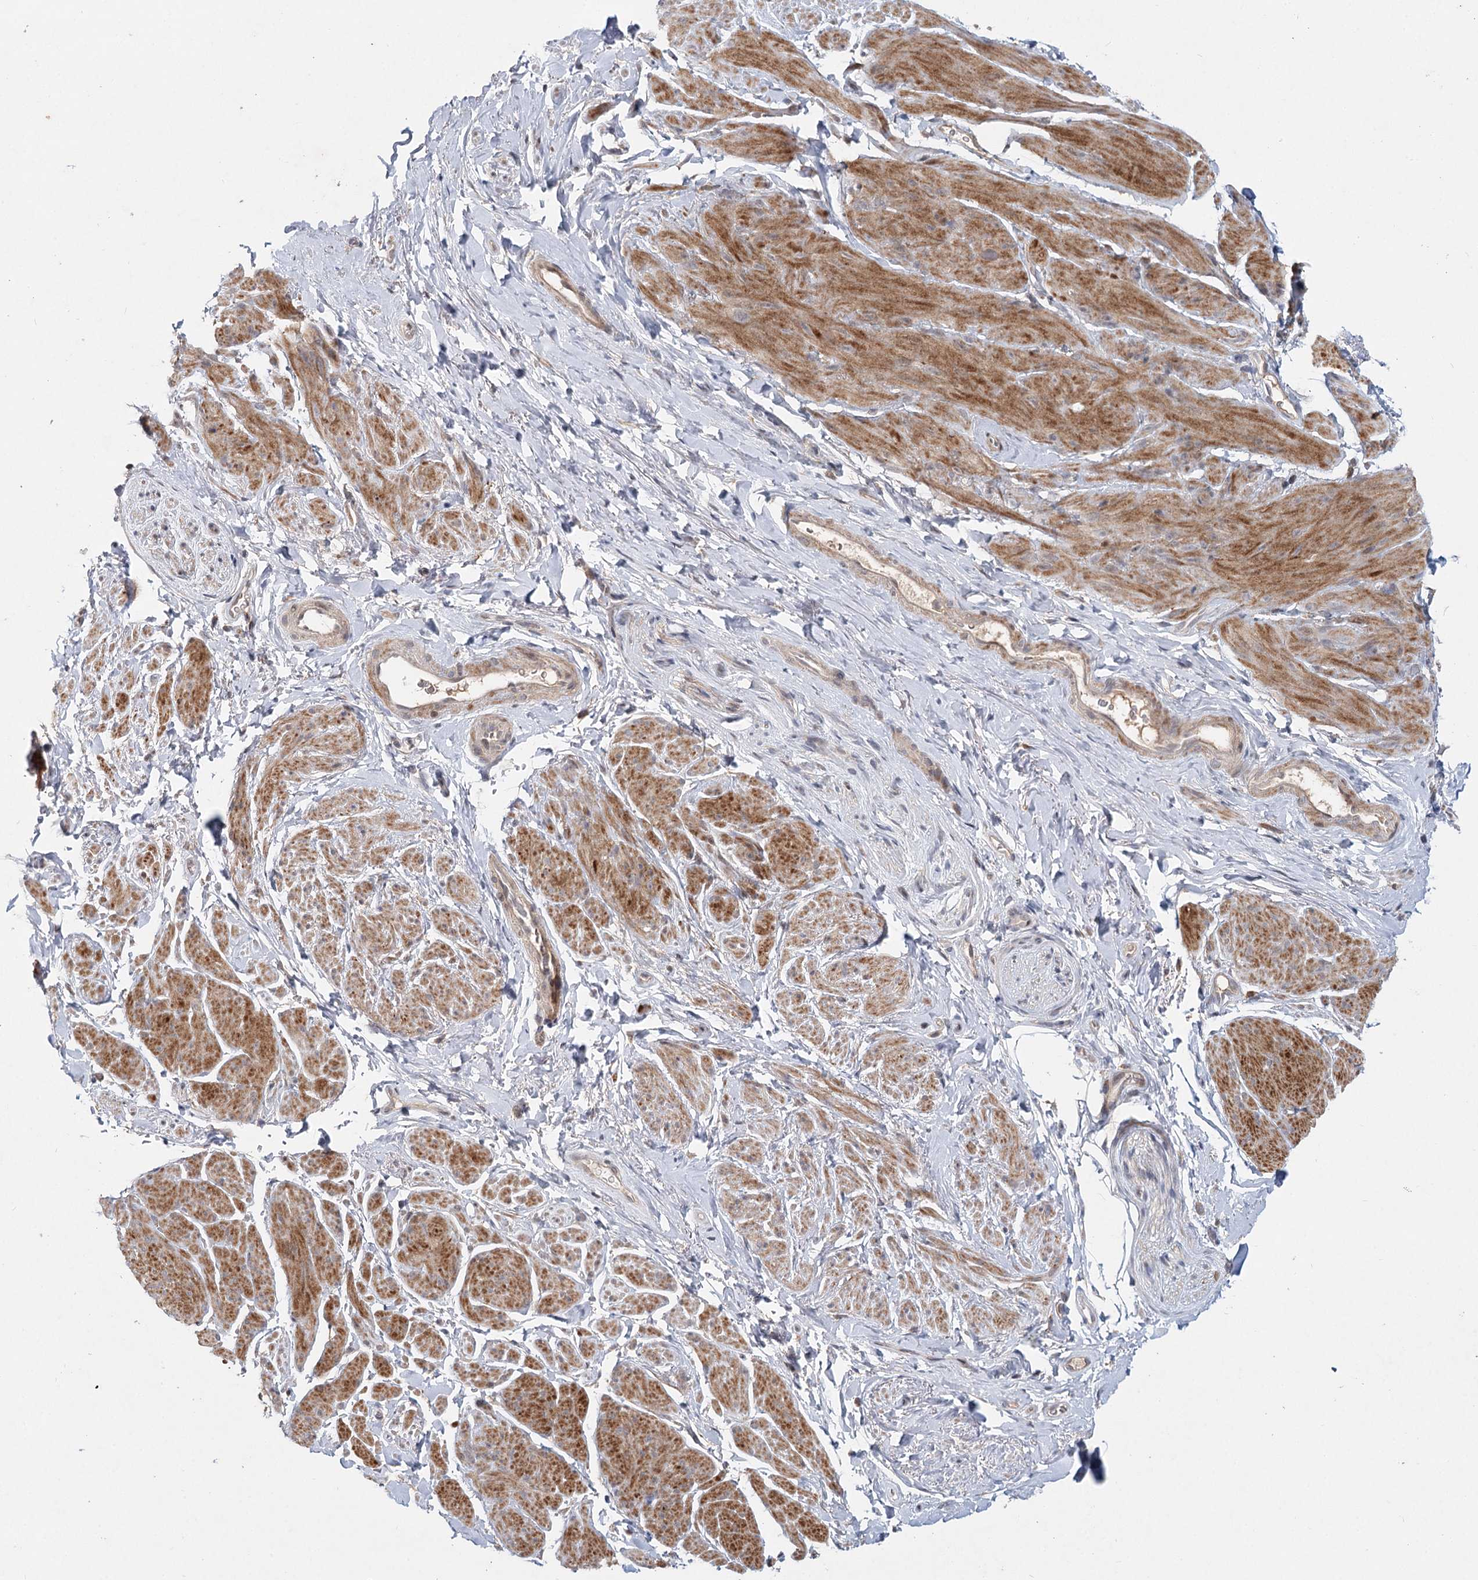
{"staining": {"intensity": "moderate", "quantity": "25%-75%", "location": "cytoplasmic/membranous"}, "tissue": "smooth muscle", "cell_type": "Smooth muscle cells", "image_type": "normal", "snomed": [{"axis": "morphology", "description": "Normal tissue, NOS"}, {"axis": "topography", "description": "Smooth muscle"}, {"axis": "topography", "description": "Peripheral nerve tissue"}], "caption": "DAB (3,3'-diaminobenzidine) immunohistochemical staining of unremarkable smooth muscle reveals moderate cytoplasmic/membranous protein expression in about 25%-75% of smooth muscle cells. (Stains: DAB in brown, nuclei in blue, Microscopy: brightfield microscopy at high magnification).", "gene": "AP3B1", "patient": {"sex": "male", "age": 69}}